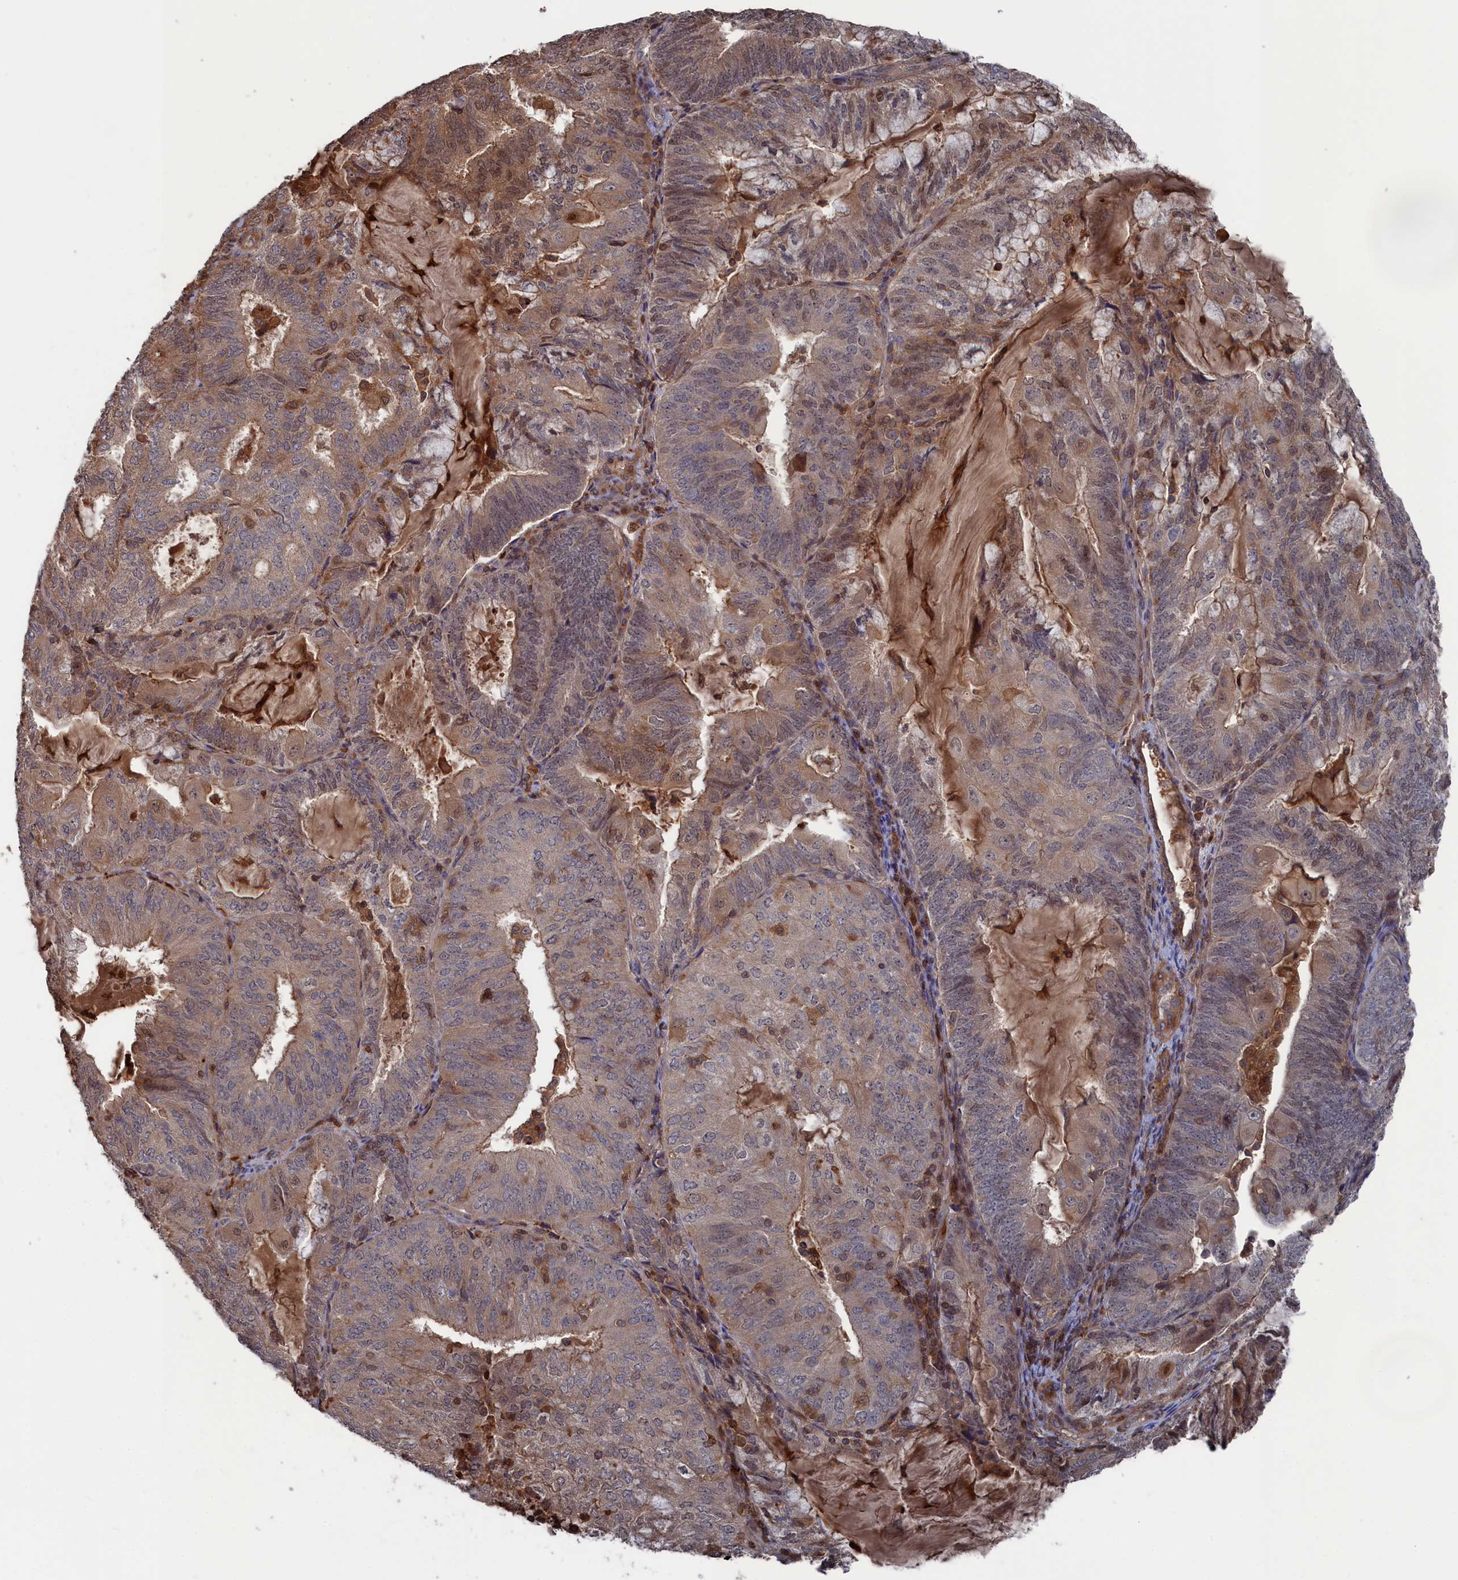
{"staining": {"intensity": "moderate", "quantity": "<25%", "location": "cytoplasmic/membranous,nuclear"}, "tissue": "endometrial cancer", "cell_type": "Tumor cells", "image_type": "cancer", "snomed": [{"axis": "morphology", "description": "Adenocarcinoma, NOS"}, {"axis": "topography", "description": "Endometrium"}], "caption": "Tumor cells exhibit low levels of moderate cytoplasmic/membranous and nuclear positivity in approximately <25% of cells in human endometrial cancer (adenocarcinoma).", "gene": "PLA2G15", "patient": {"sex": "female", "age": 81}}